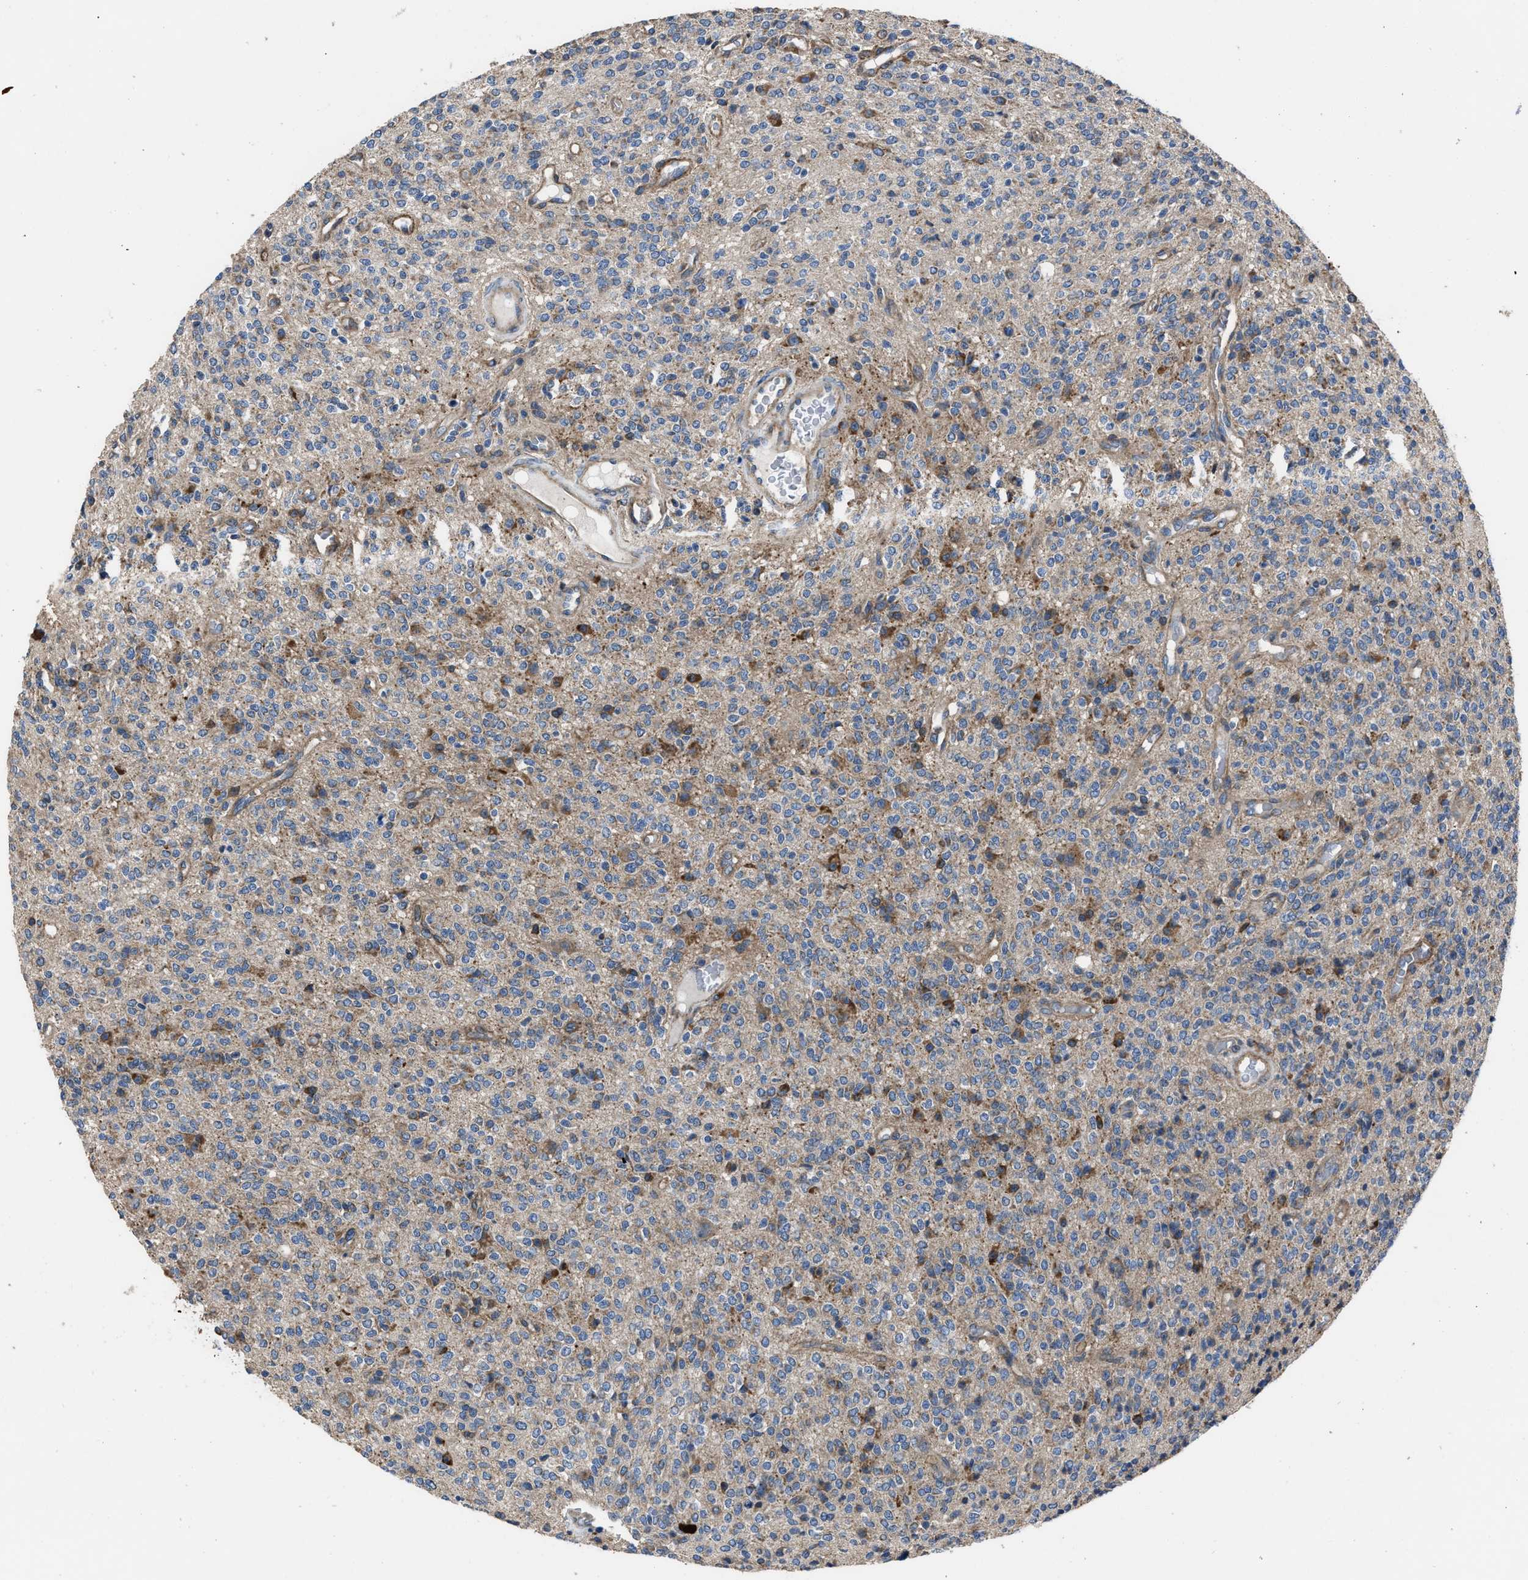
{"staining": {"intensity": "moderate", "quantity": "<25%", "location": "cytoplasmic/membranous"}, "tissue": "glioma", "cell_type": "Tumor cells", "image_type": "cancer", "snomed": [{"axis": "morphology", "description": "Glioma, malignant, High grade"}, {"axis": "topography", "description": "Brain"}], "caption": "This photomicrograph reveals immunohistochemistry staining of human glioma, with low moderate cytoplasmic/membranous staining in approximately <25% of tumor cells.", "gene": "ANGPT1", "patient": {"sex": "male", "age": 34}}